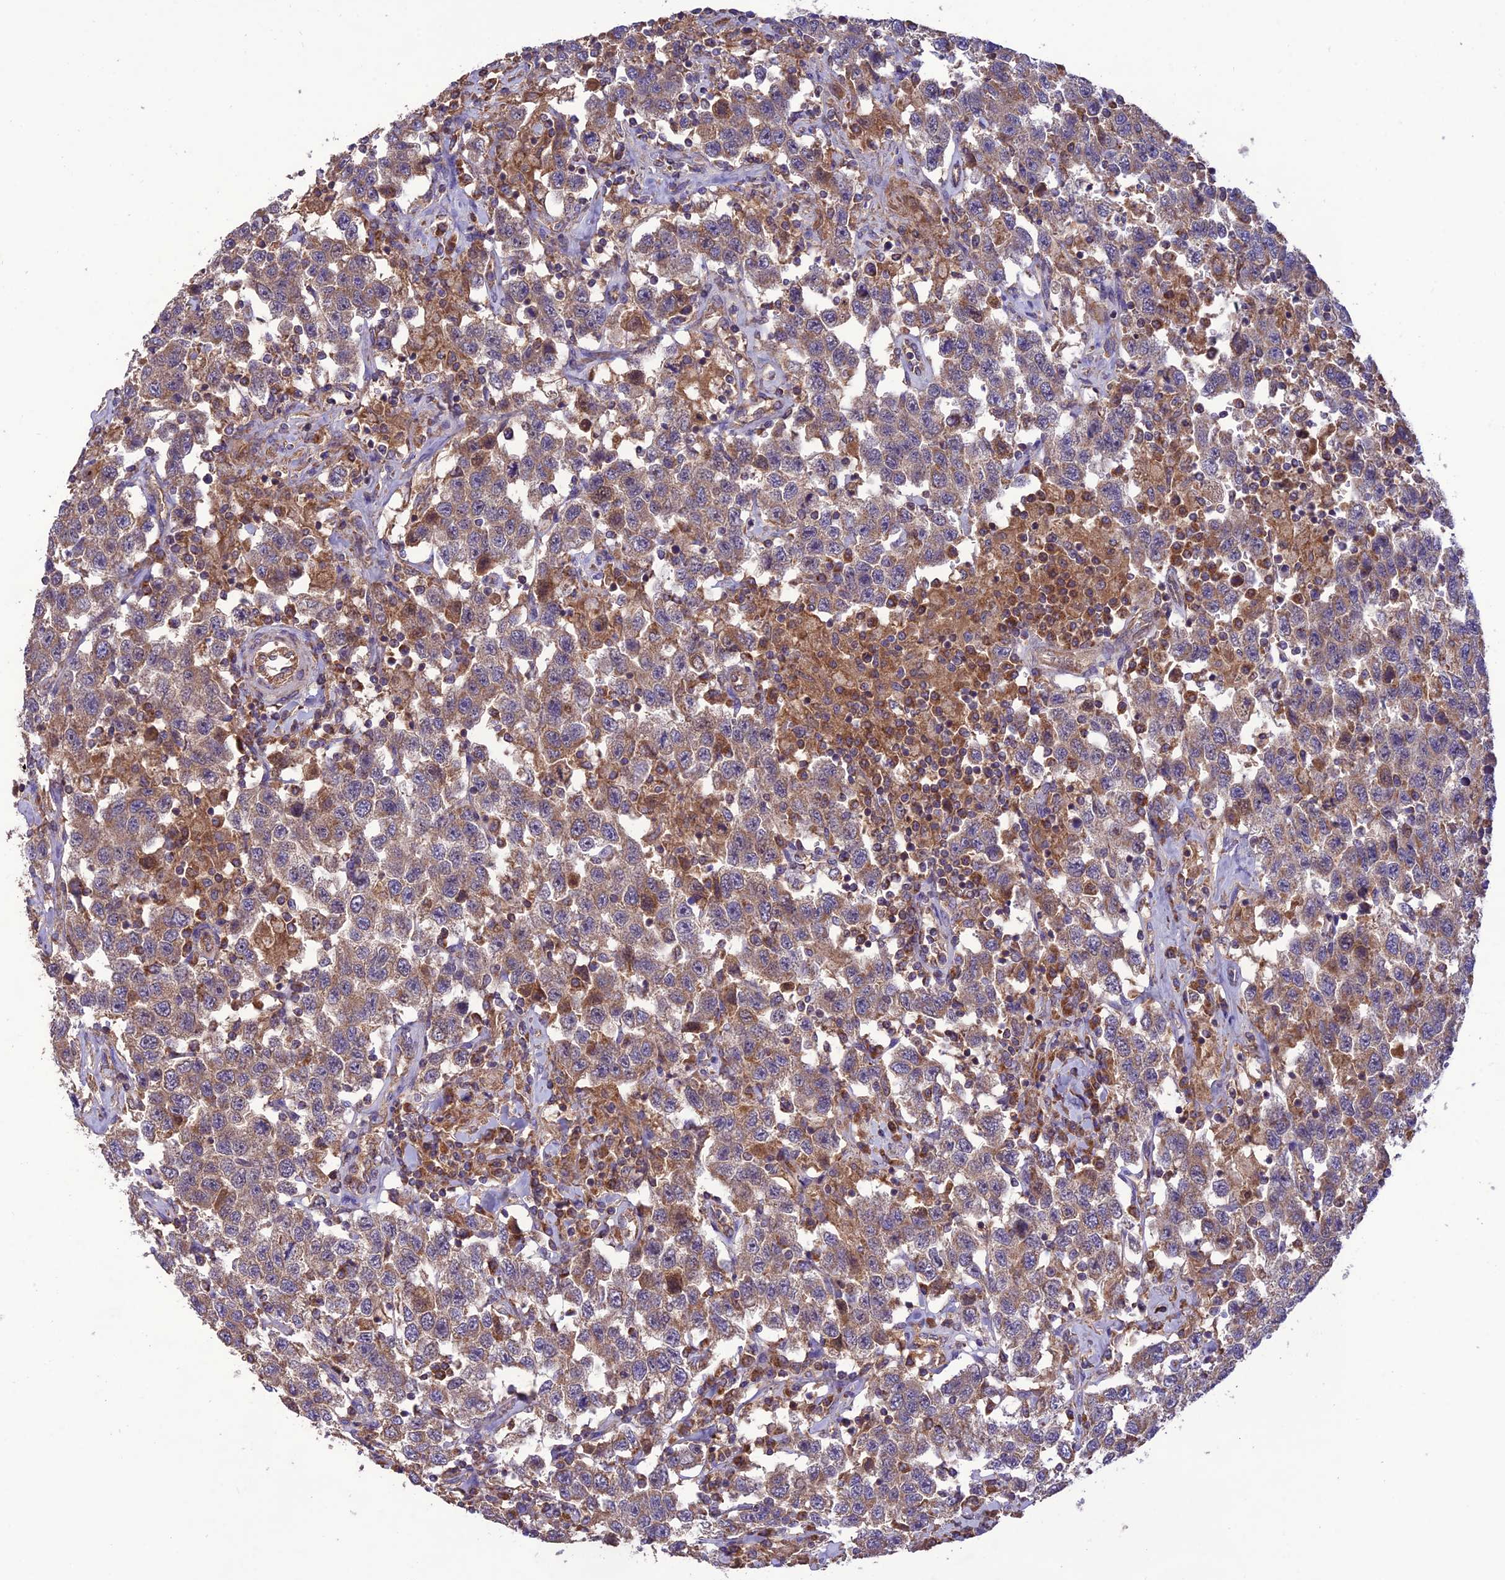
{"staining": {"intensity": "weak", "quantity": "25%-75%", "location": "cytoplasmic/membranous"}, "tissue": "testis cancer", "cell_type": "Tumor cells", "image_type": "cancer", "snomed": [{"axis": "morphology", "description": "Seminoma, NOS"}, {"axis": "topography", "description": "Testis"}], "caption": "Testis cancer stained for a protein displays weak cytoplasmic/membranous positivity in tumor cells.", "gene": "NDUFAF1", "patient": {"sex": "male", "age": 41}}